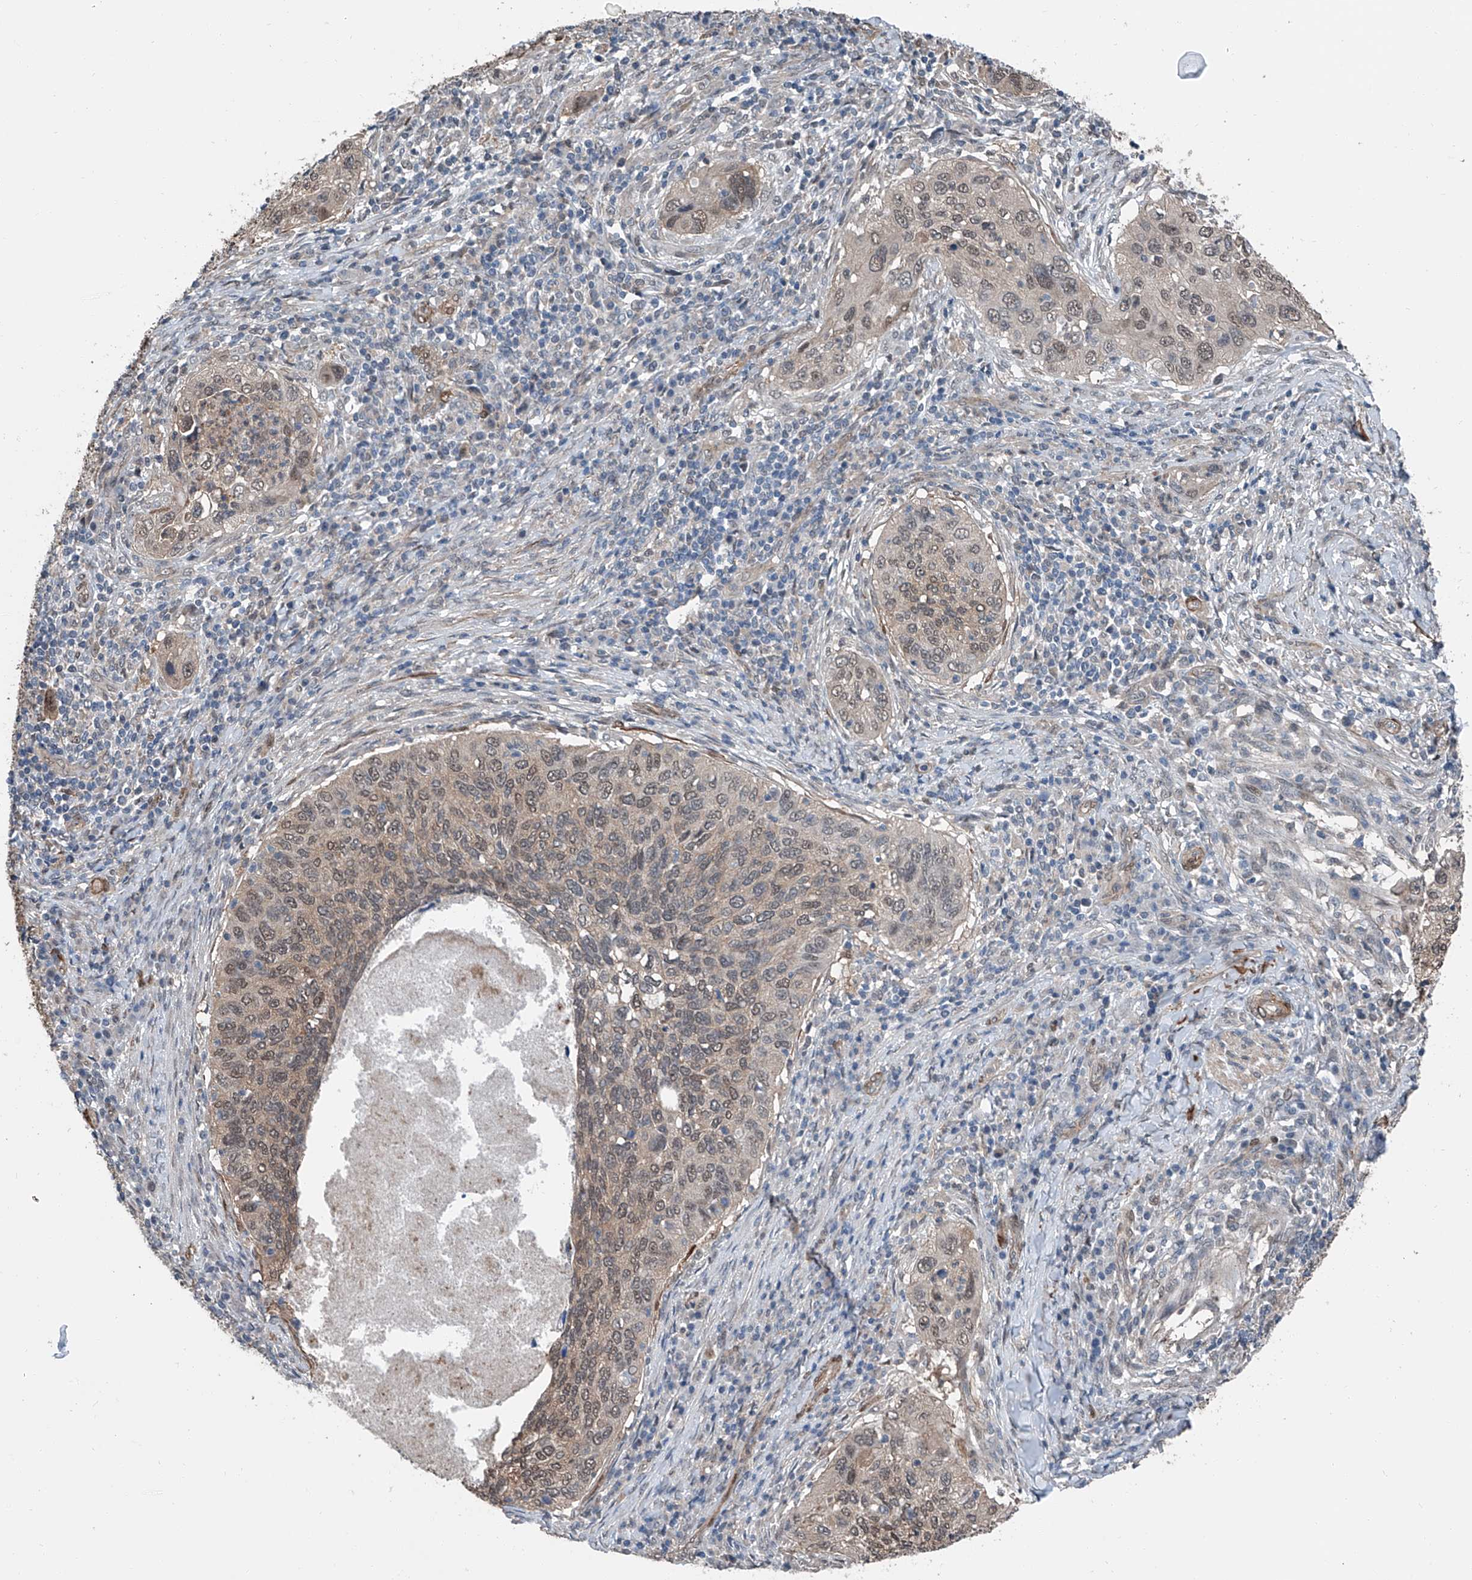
{"staining": {"intensity": "moderate", "quantity": ">75%", "location": "nuclear"}, "tissue": "cervical cancer", "cell_type": "Tumor cells", "image_type": "cancer", "snomed": [{"axis": "morphology", "description": "Squamous cell carcinoma, NOS"}, {"axis": "topography", "description": "Cervix"}], "caption": "Protein expression analysis of human cervical squamous cell carcinoma reveals moderate nuclear positivity in about >75% of tumor cells. The staining is performed using DAB brown chromogen to label protein expression. The nuclei are counter-stained blue using hematoxylin.", "gene": "HSPA6", "patient": {"sex": "female", "age": 38}}